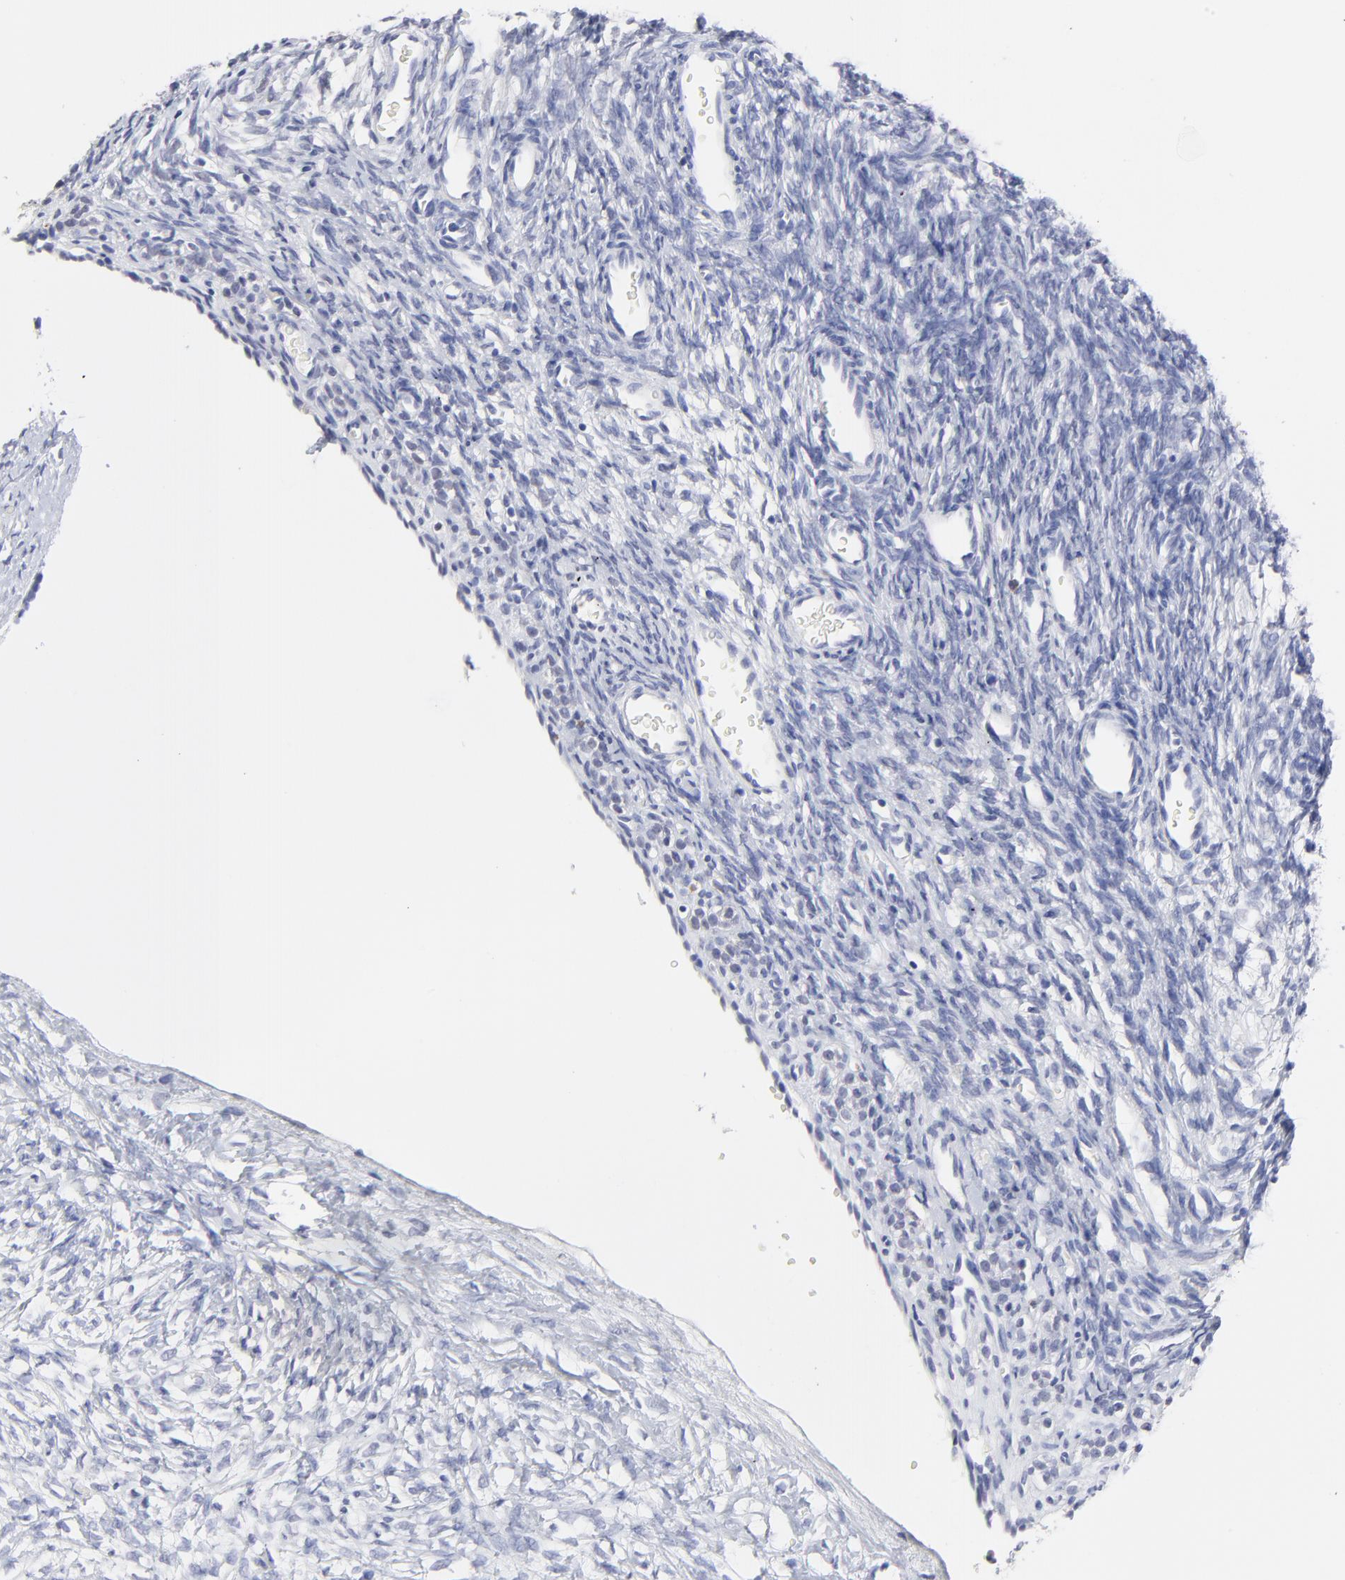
{"staining": {"intensity": "negative", "quantity": "none", "location": "none"}, "tissue": "ovary", "cell_type": "Ovarian stroma cells", "image_type": "normal", "snomed": [{"axis": "morphology", "description": "Normal tissue, NOS"}, {"axis": "topography", "description": "Ovary"}], "caption": "An IHC photomicrograph of normal ovary is shown. There is no staining in ovarian stroma cells of ovary. The staining was performed using DAB to visualize the protein expression in brown, while the nuclei were stained in blue with hematoxylin (Magnification: 20x).", "gene": "SMARCA1", "patient": {"sex": "female", "age": 35}}